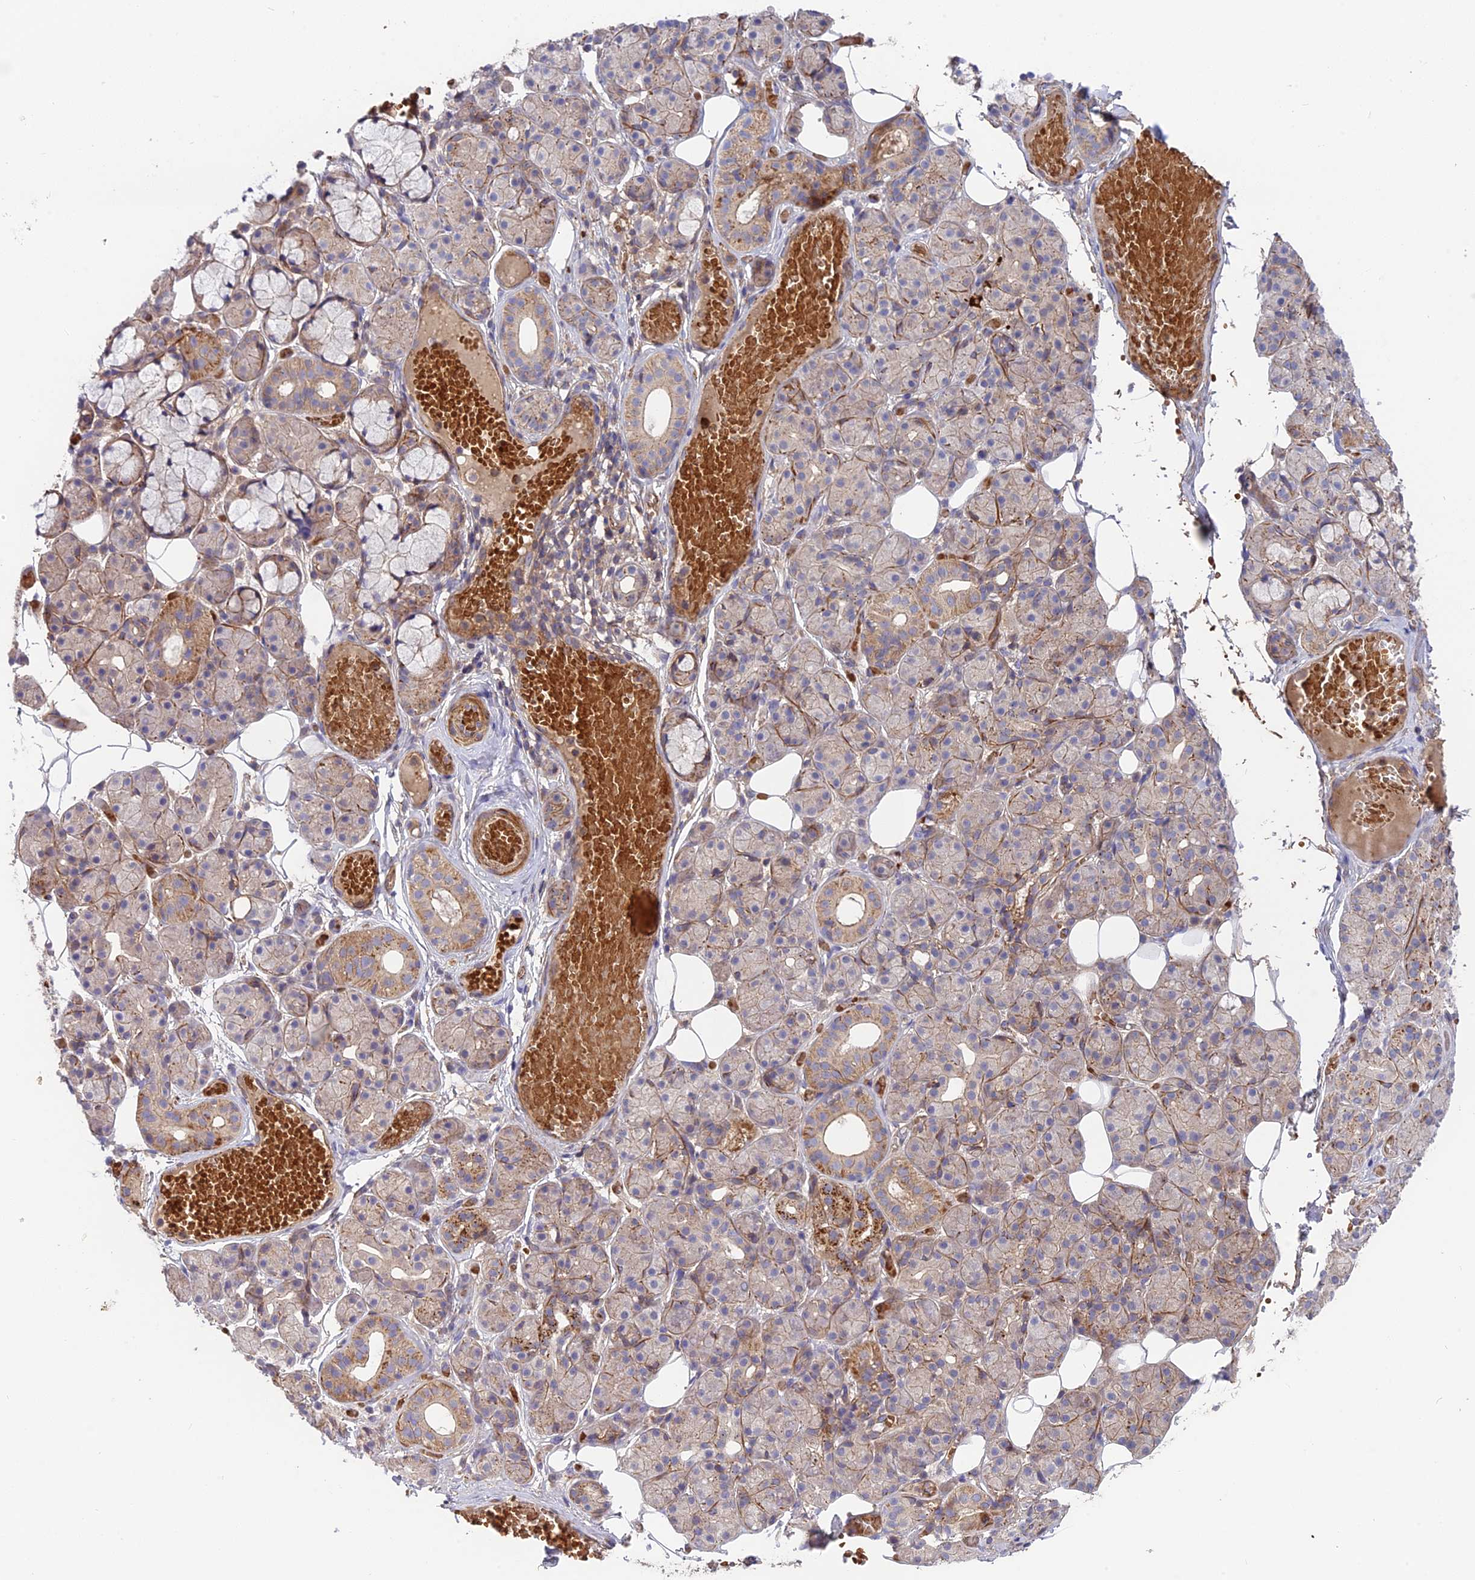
{"staining": {"intensity": "moderate", "quantity": "<25%", "location": "cytoplasmic/membranous"}, "tissue": "salivary gland", "cell_type": "Glandular cells", "image_type": "normal", "snomed": [{"axis": "morphology", "description": "Normal tissue, NOS"}, {"axis": "topography", "description": "Salivary gland"}], "caption": "Moderate cytoplasmic/membranous positivity is identified in approximately <25% of glandular cells in unremarkable salivary gland. The staining was performed using DAB (3,3'-diaminobenzidine), with brown indicating positive protein expression. Nuclei are stained blue with hematoxylin.", "gene": "CPNE7", "patient": {"sex": "male", "age": 63}}